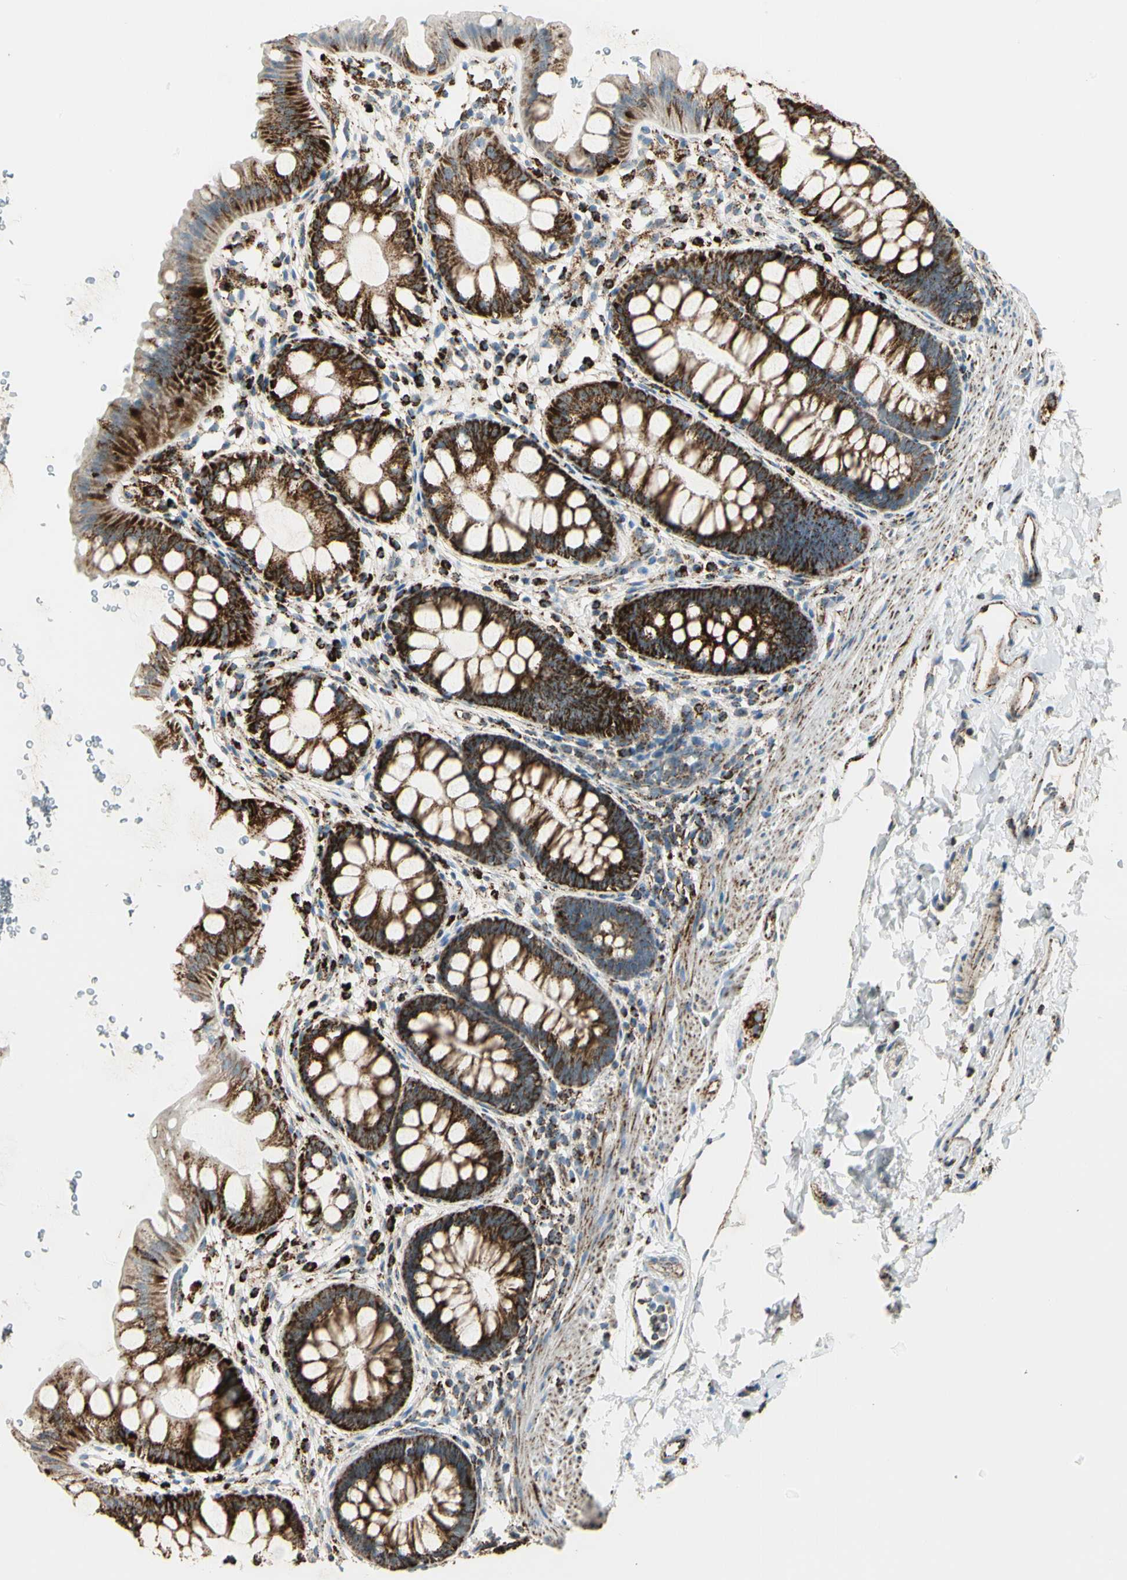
{"staining": {"intensity": "strong", "quantity": ">75%", "location": "cytoplasmic/membranous"}, "tissue": "rectum", "cell_type": "Glandular cells", "image_type": "normal", "snomed": [{"axis": "morphology", "description": "Normal tissue, NOS"}, {"axis": "topography", "description": "Rectum"}], "caption": "Protein expression analysis of unremarkable rectum displays strong cytoplasmic/membranous positivity in approximately >75% of glandular cells.", "gene": "ME2", "patient": {"sex": "female", "age": 24}}